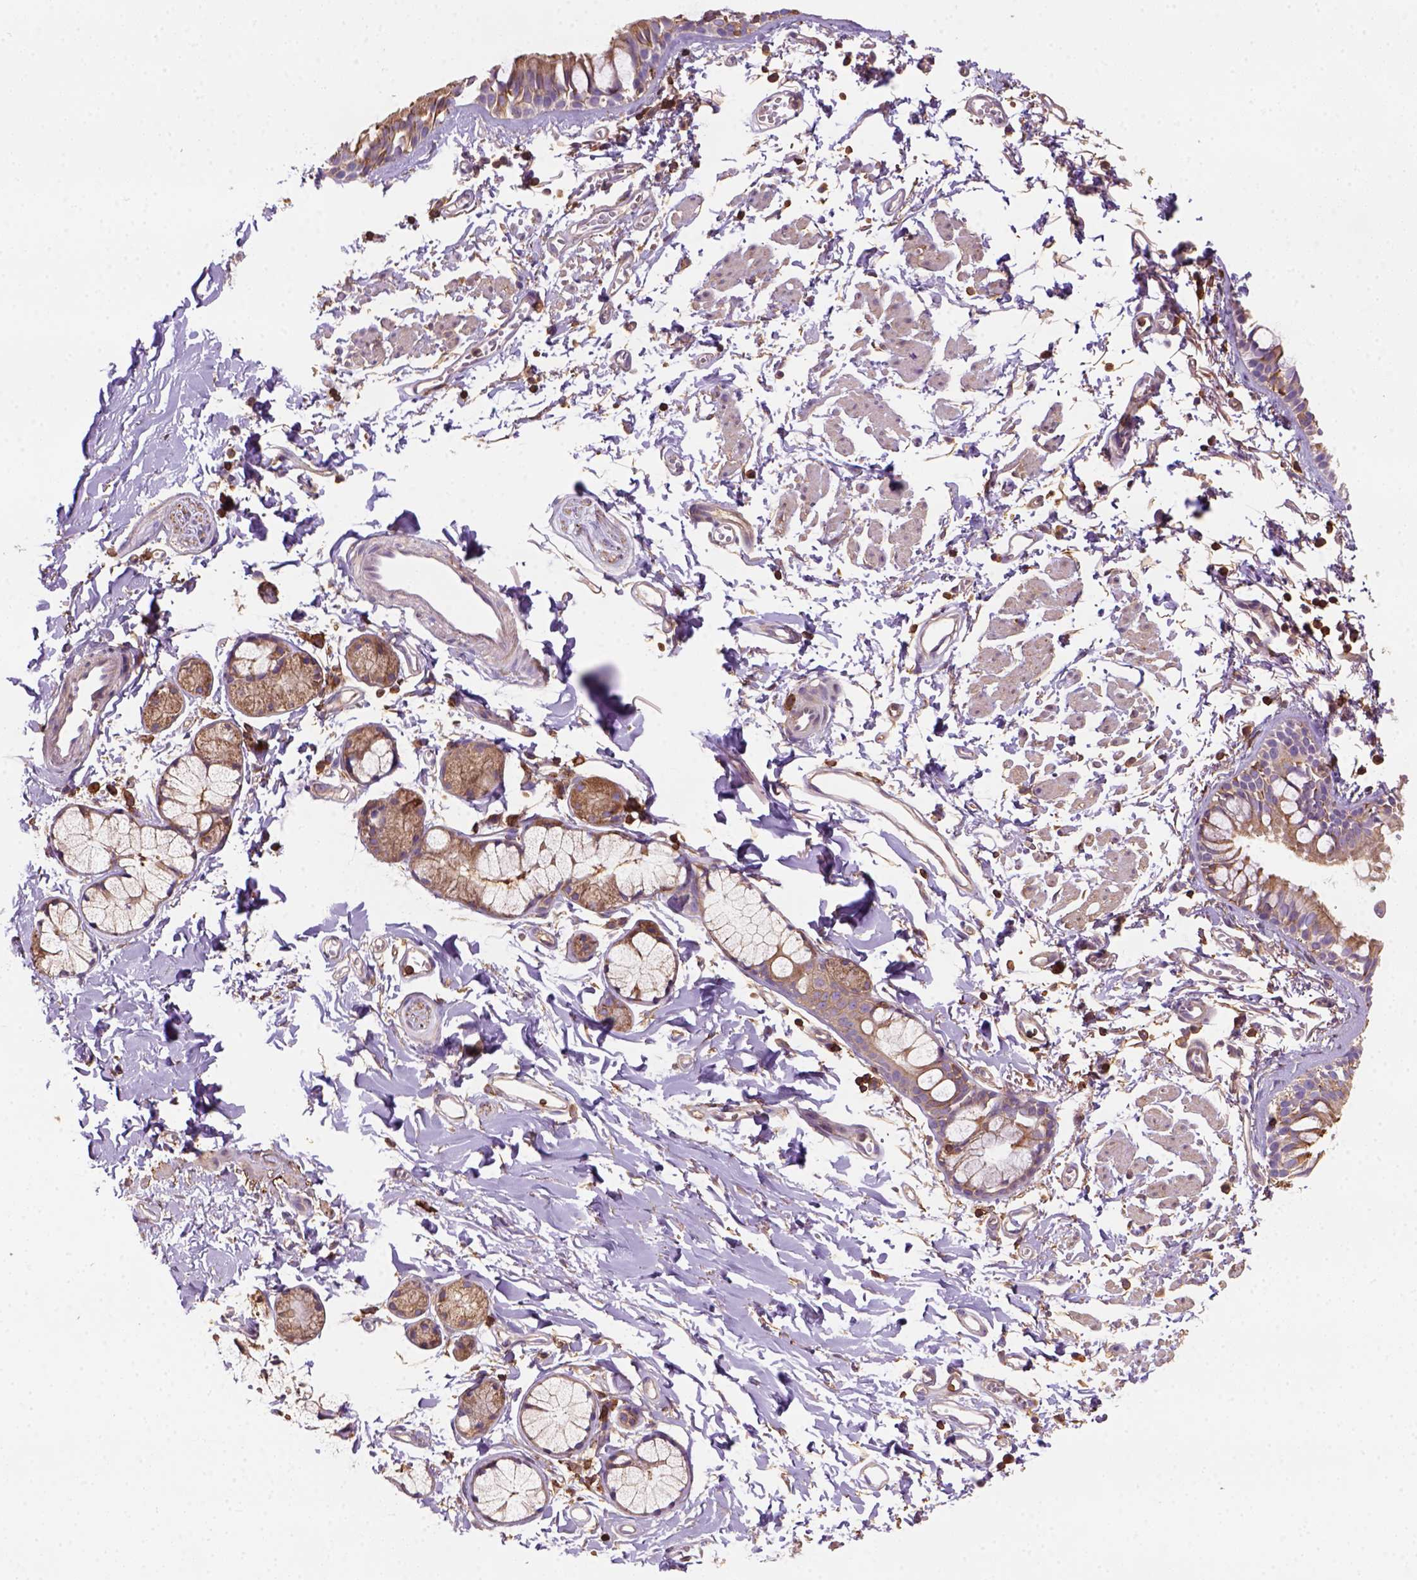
{"staining": {"intensity": "moderate", "quantity": ">75%", "location": "cytoplasmic/membranous"}, "tissue": "bronchus", "cell_type": "Respiratory epithelial cells", "image_type": "normal", "snomed": [{"axis": "morphology", "description": "Normal tissue, NOS"}, {"axis": "topography", "description": "Cartilage tissue"}, {"axis": "topography", "description": "Bronchus"}], "caption": "This photomicrograph shows immunohistochemistry (IHC) staining of benign bronchus, with medium moderate cytoplasmic/membranous positivity in approximately >75% of respiratory epithelial cells.", "gene": "GPRC5D", "patient": {"sex": "female", "age": 59}}